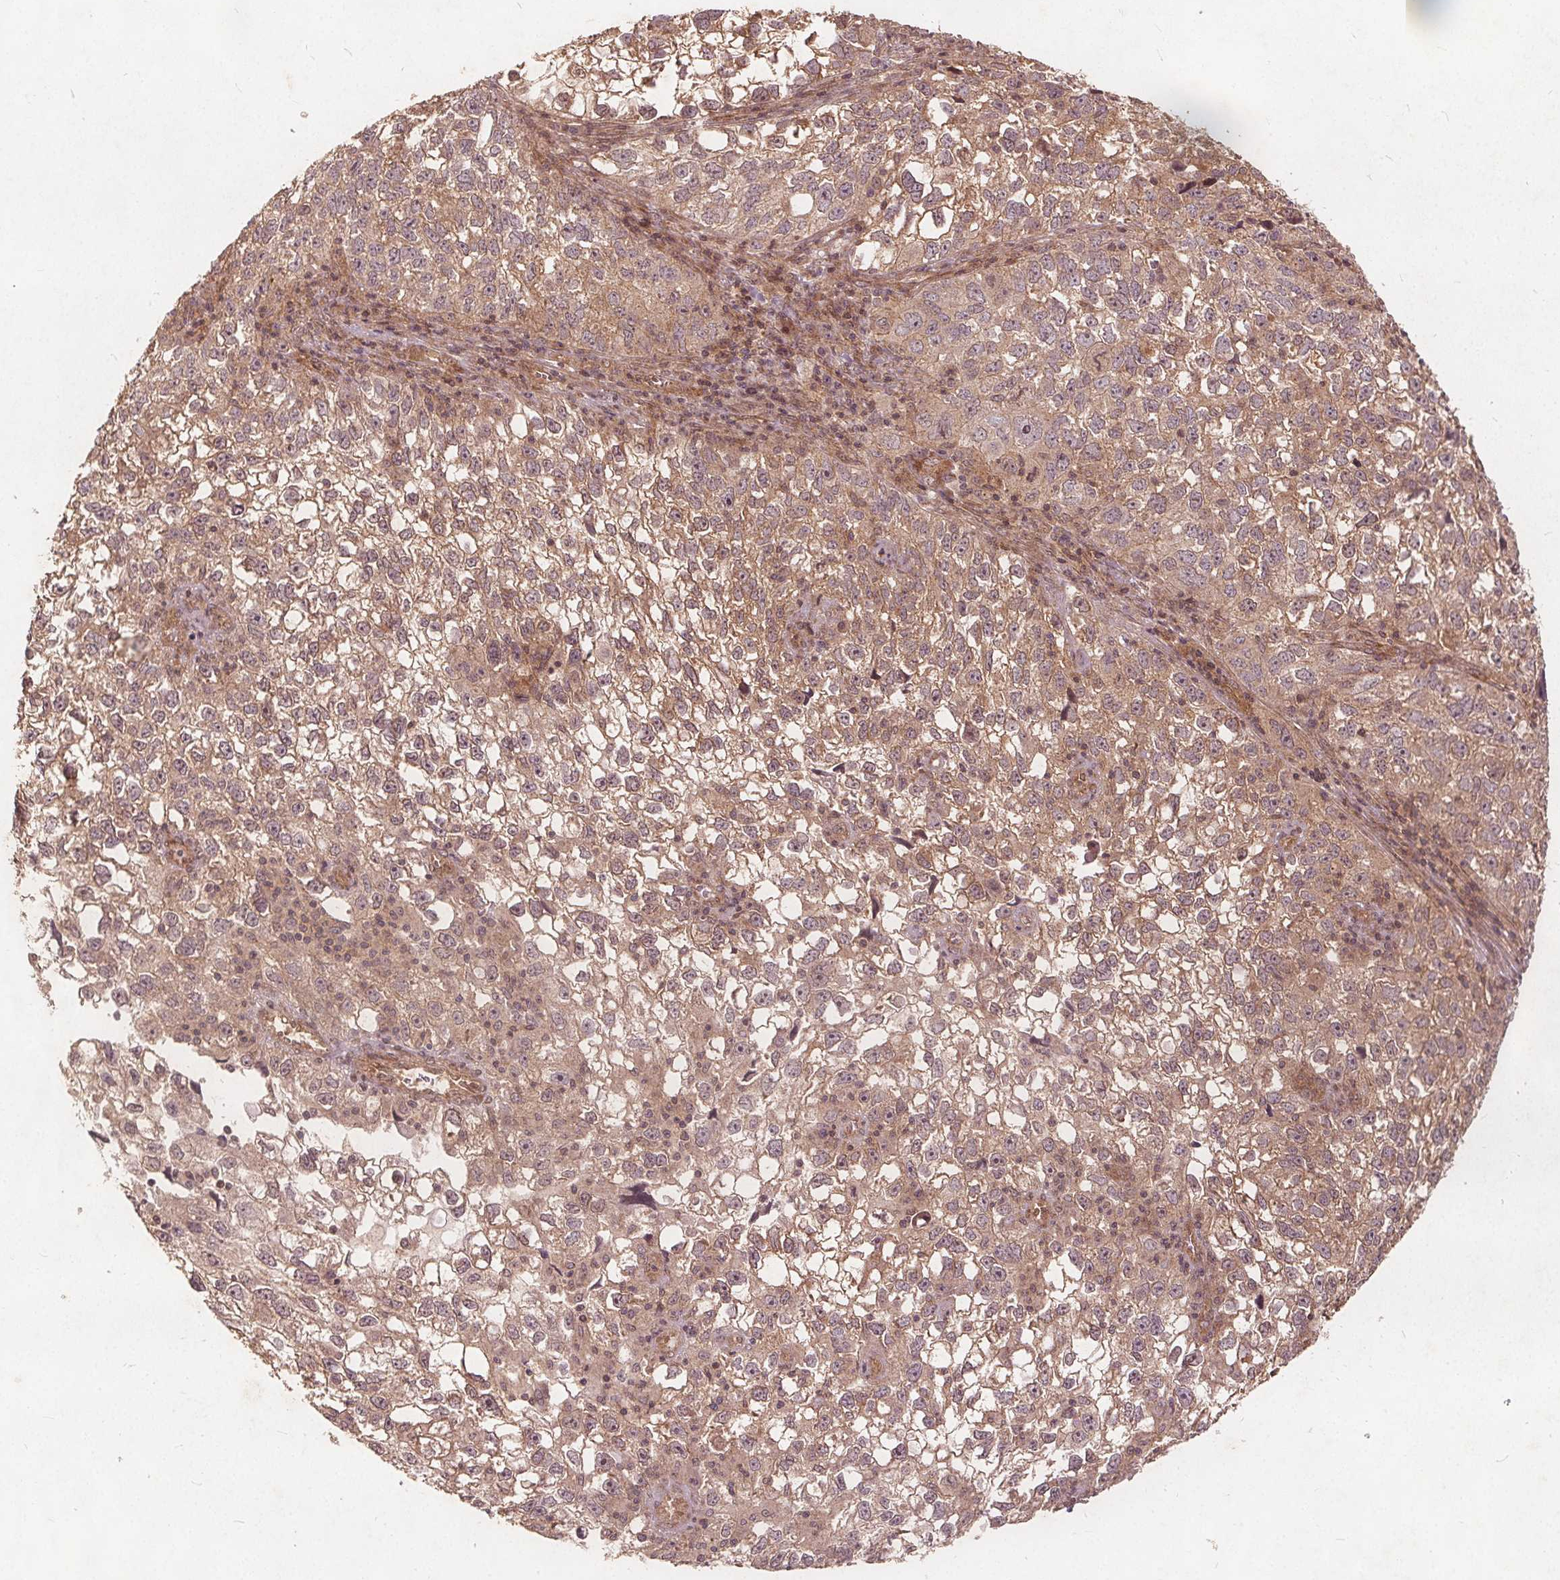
{"staining": {"intensity": "moderate", "quantity": ">75%", "location": "cytoplasmic/membranous"}, "tissue": "cervical cancer", "cell_type": "Tumor cells", "image_type": "cancer", "snomed": [{"axis": "morphology", "description": "Squamous cell carcinoma, NOS"}, {"axis": "topography", "description": "Cervix"}], "caption": "Immunohistochemistry (IHC) (DAB (3,3'-diaminobenzidine)) staining of human squamous cell carcinoma (cervical) demonstrates moderate cytoplasmic/membranous protein staining in about >75% of tumor cells. (DAB (3,3'-diaminobenzidine) = brown stain, brightfield microscopy at high magnification).", "gene": "PPP1CB", "patient": {"sex": "female", "age": 55}}